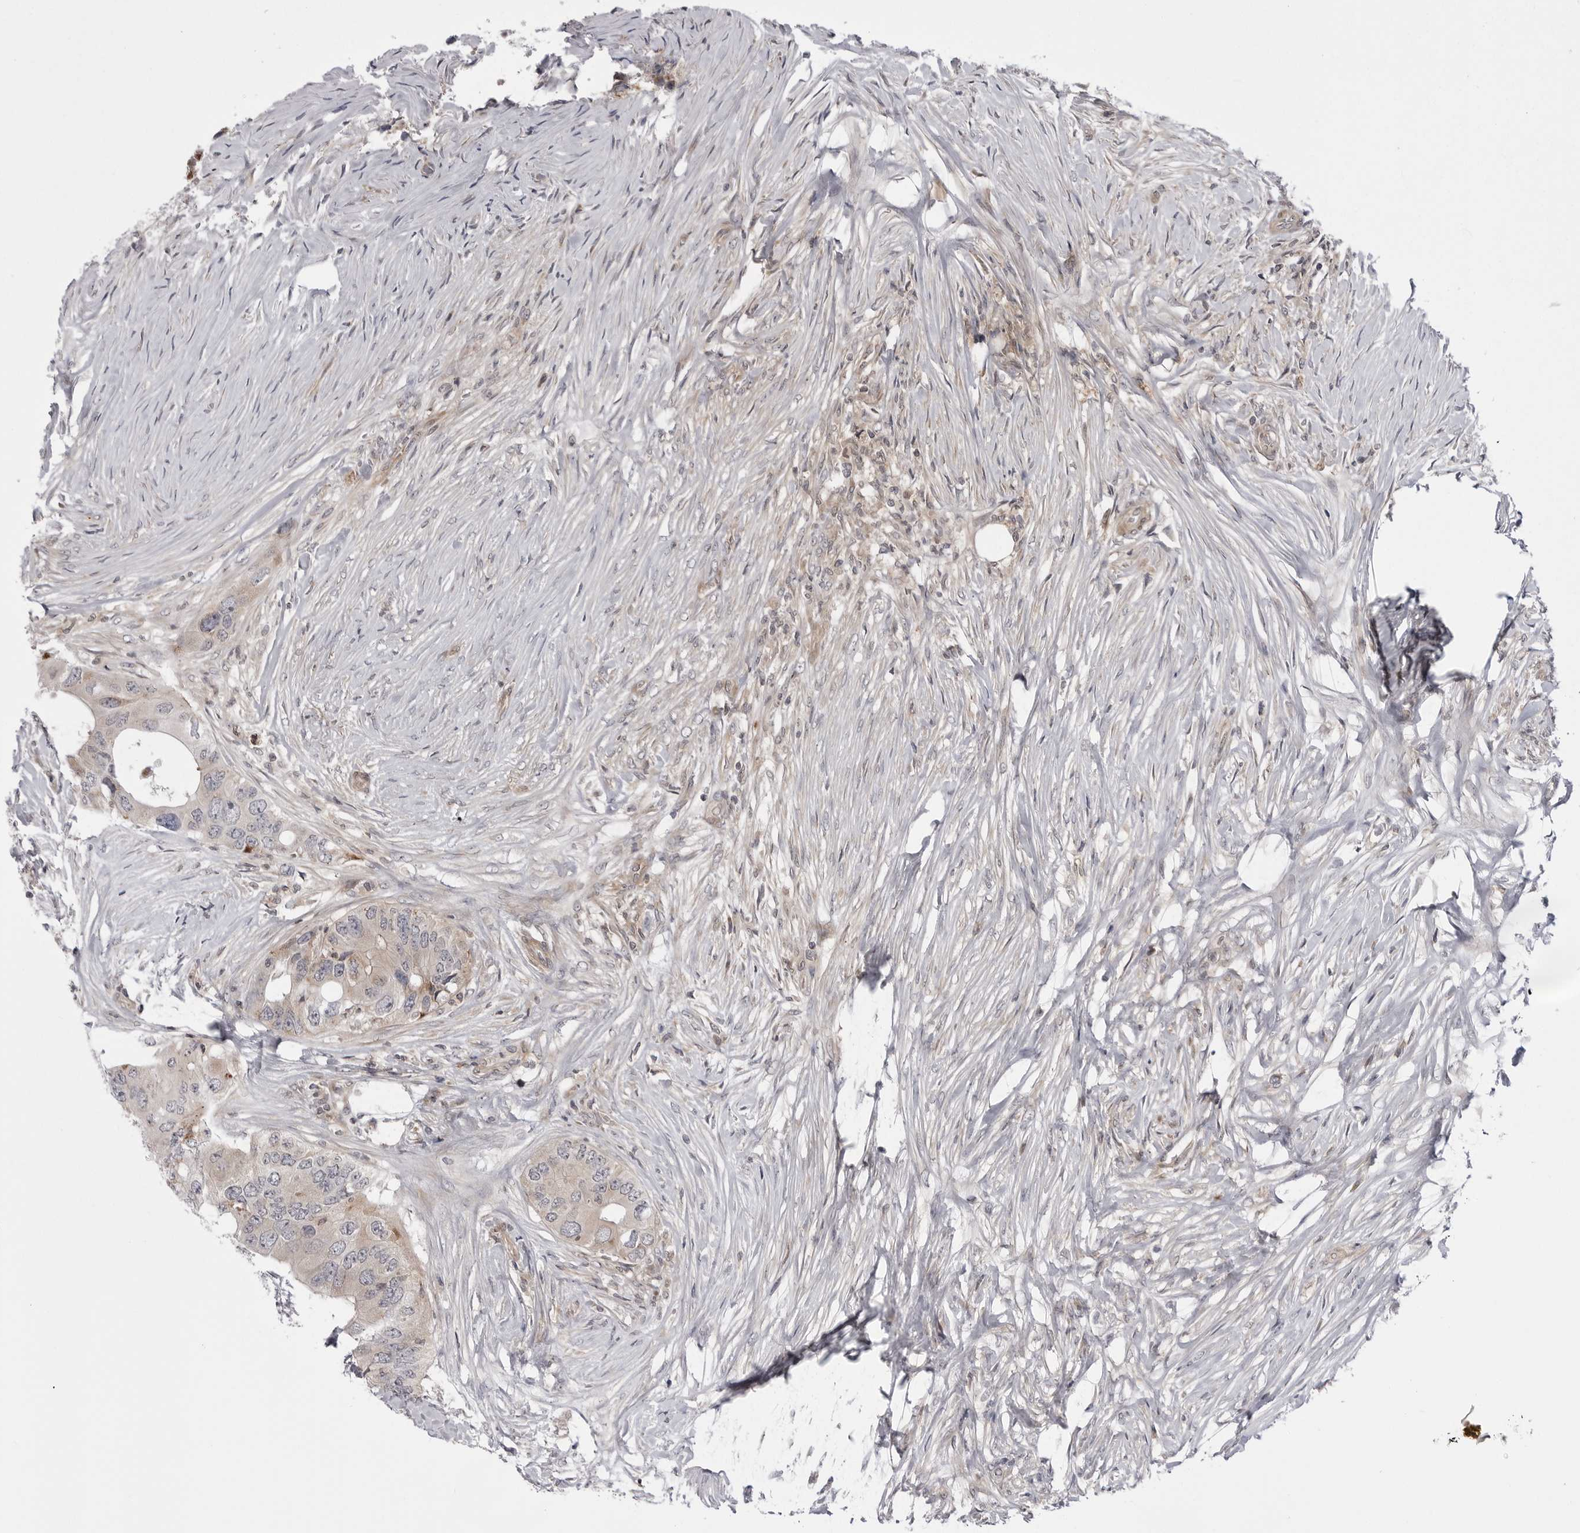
{"staining": {"intensity": "weak", "quantity": "25%-75%", "location": "cytoplasmic/membranous"}, "tissue": "colorectal cancer", "cell_type": "Tumor cells", "image_type": "cancer", "snomed": [{"axis": "morphology", "description": "Adenocarcinoma, NOS"}, {"axis": "topography", "description": "Colon"}], "caption": "There is low levels of weak cytoplasmic/membranous expression in tumor cells of colorectal cancer, as demonstrated by immunohistochemical staining (brown color).", "gene": "CCDC18", "patient": {"sex": "male", "age": 71}}